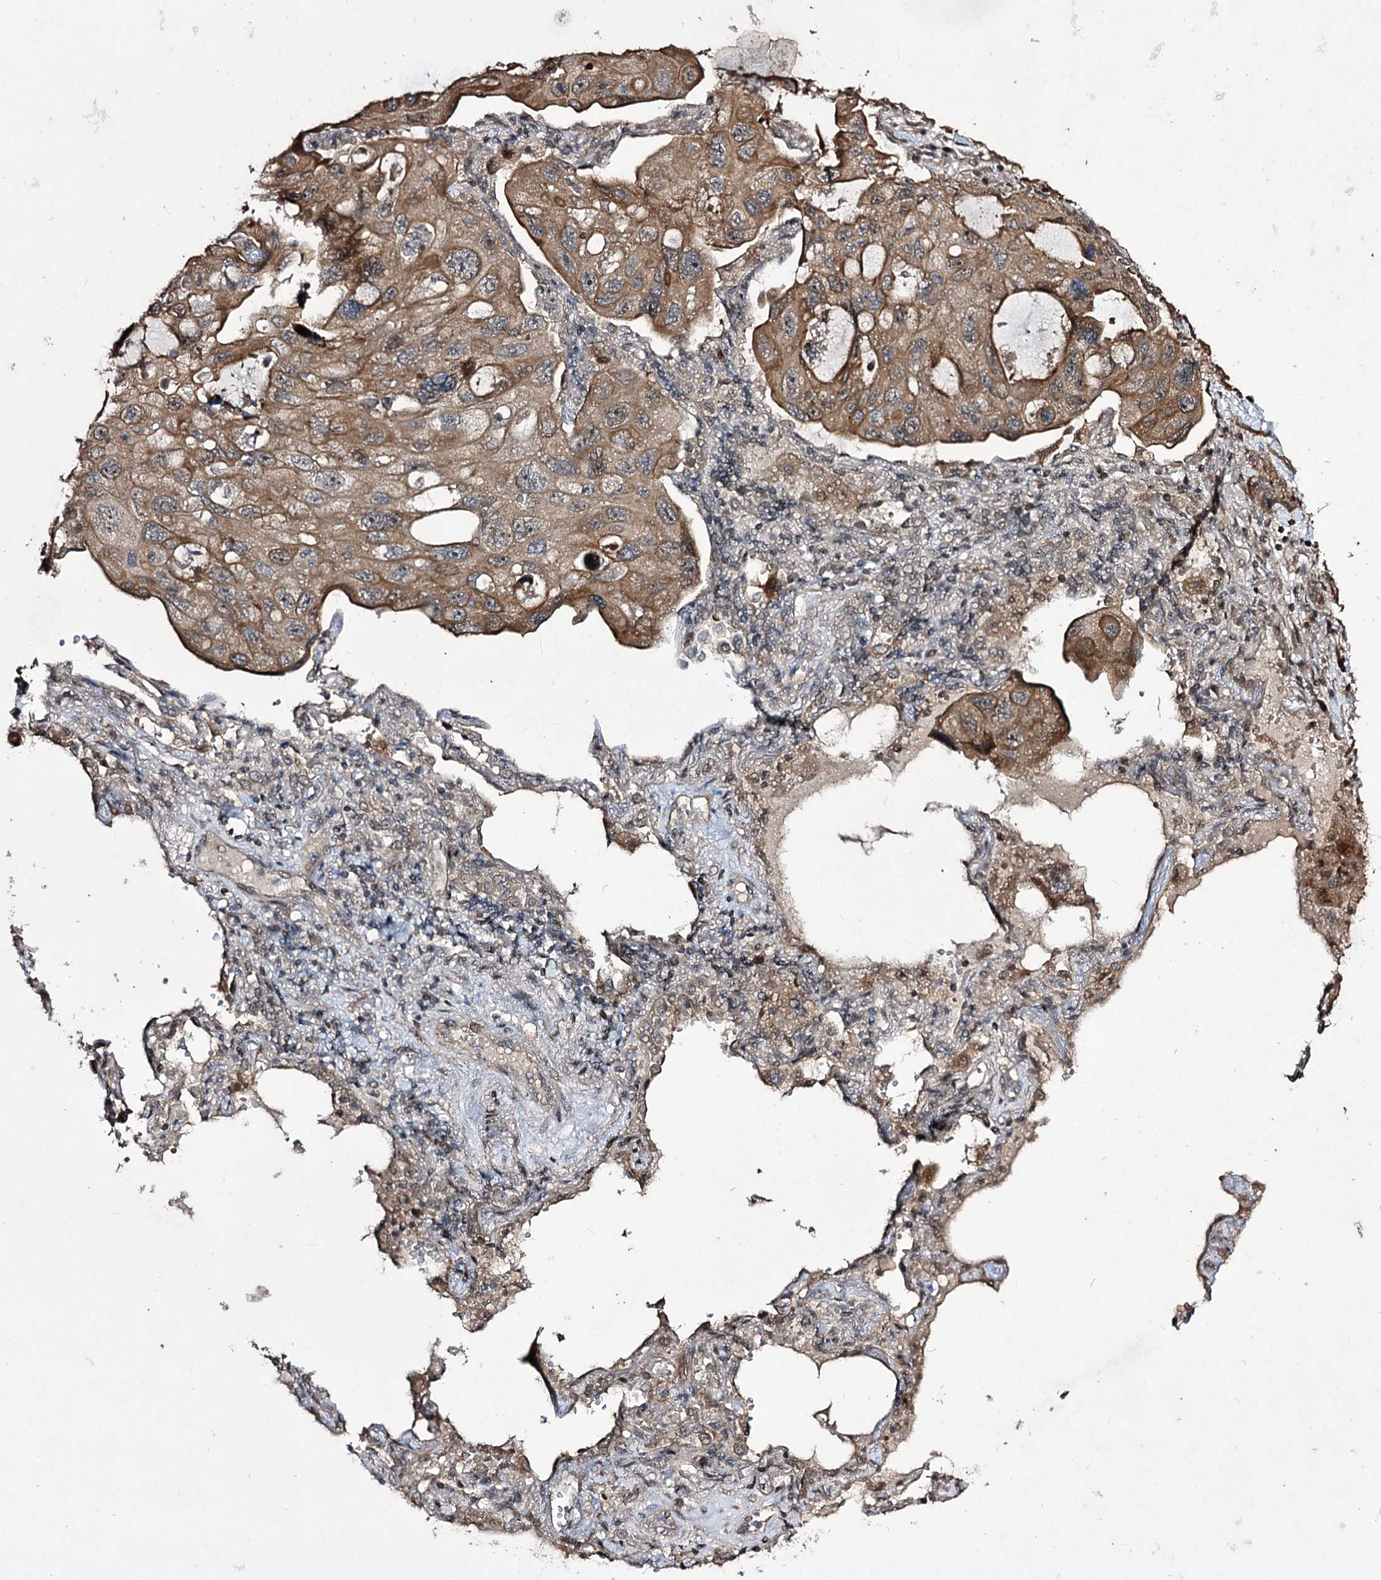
{"staining": {"intensity": "moderate", "quantity": ">75%", "location": "cytoplasmic/membranous"}, "tissue": "lung cancer", "cell_type": "Tumor cells", "image_type": "cancer", "snomed": [{"axis": "morphology", "description": "Squamous cell carcinoma, NOS"}, {"axis": "topography", "description": "Lung"}], "caption": "The image reveals immunohistochemical staining of lung cancer. There is moderate cytoplasmic/membranous staining is appreciated in approximately >75% of tumor cells.", "gene": "CPNE8", "patient": {"sex": "female", "age": 73}}